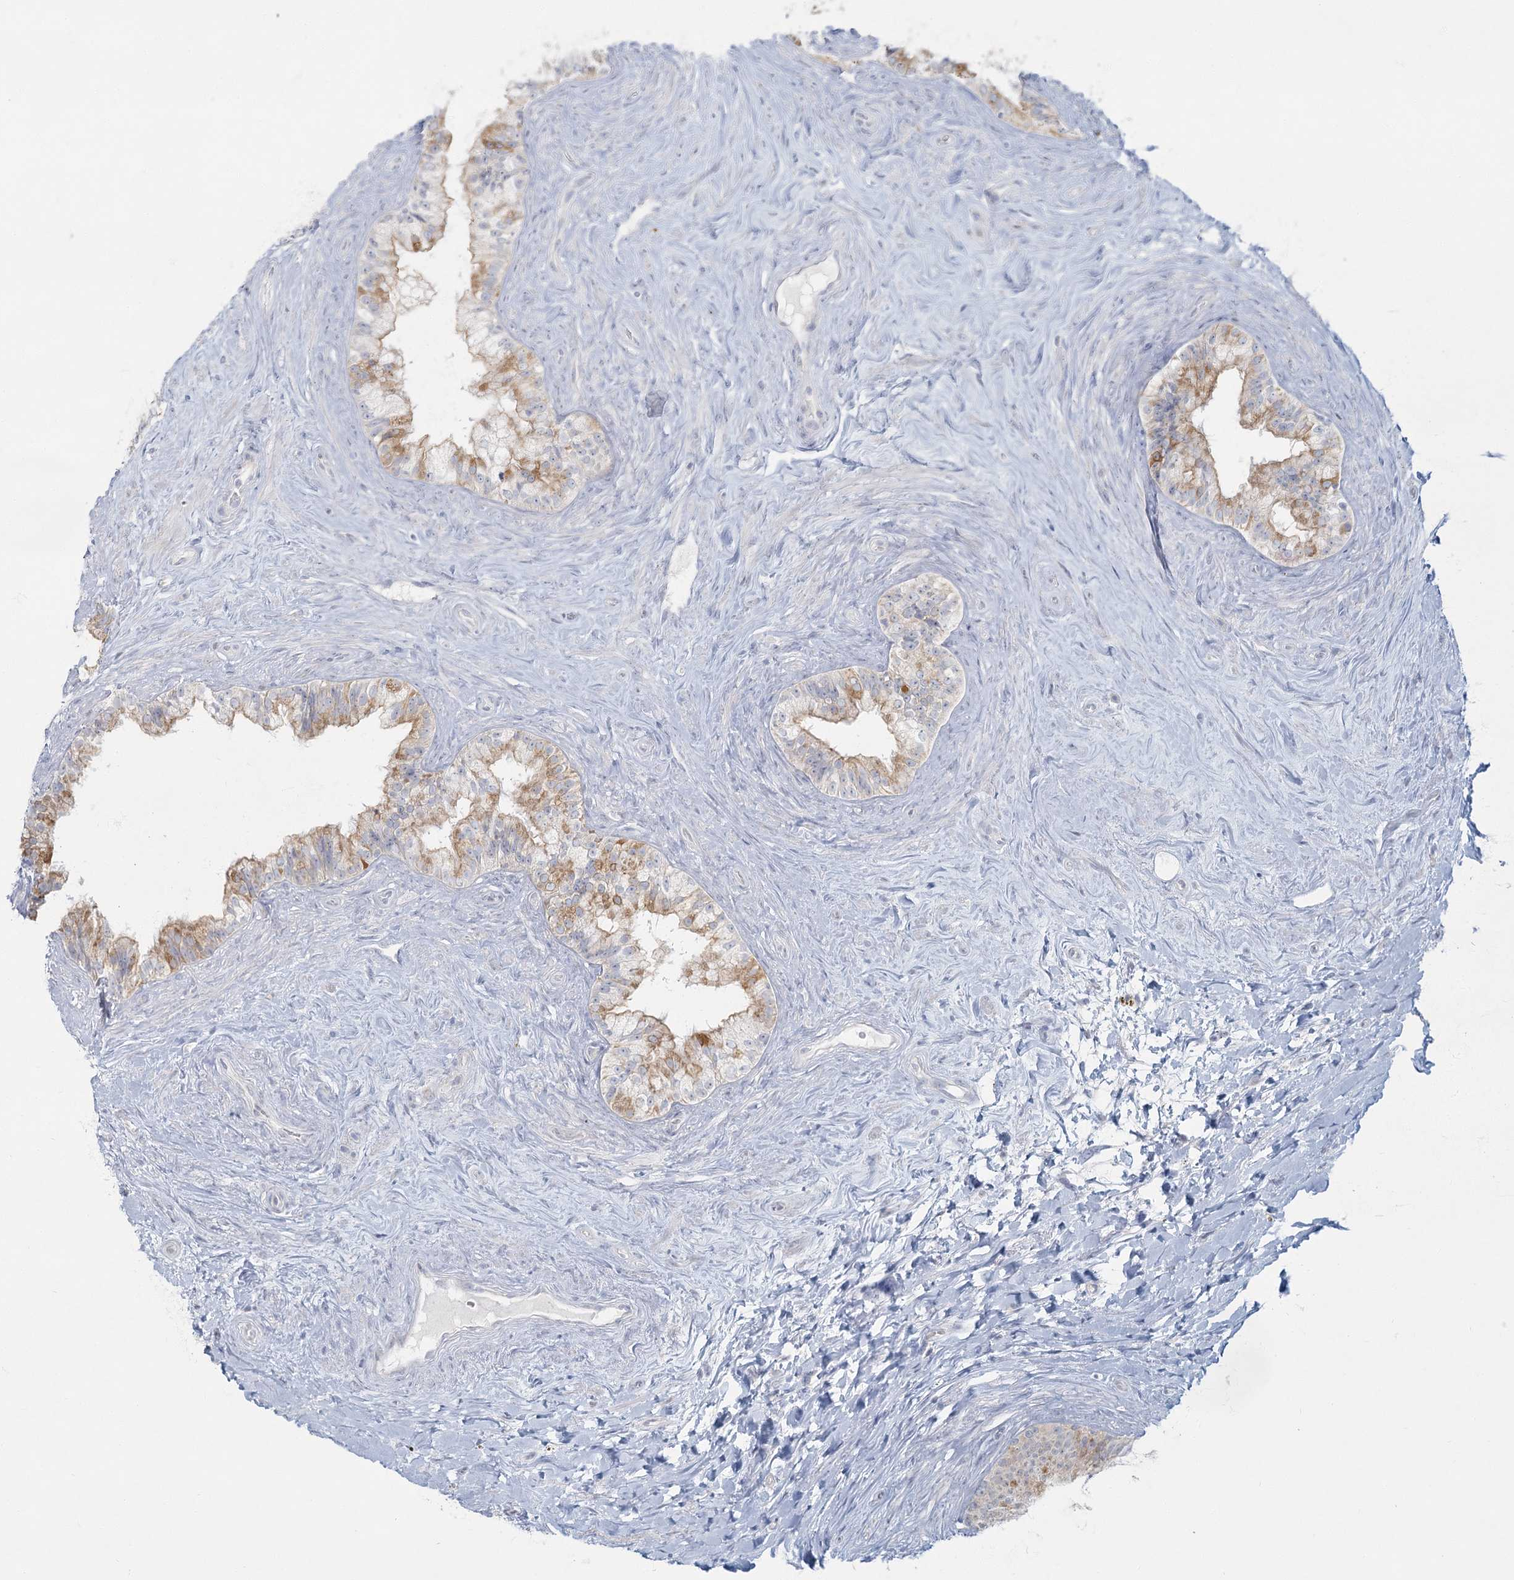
{"staining": {"intensity": "moderate", "quantity": "<25%", "location": "cytoplasmic/membranous"}, "tissue": "epididymis", "cell_type": "Glandular cells", "image_type": "normal", "snomed": [{"axis": "morphology", "description": "Normal tissue, NOS"}, {"axis": "topography", "description": "Epididymis"}], "caption": "Unremarkable epididymis demonstrates moderate cytoplasmic/membranous positivity in about <25% of glandular cells, visualized by immunohistochemistry.", "gene": "FAM110C", "patient": {"sex": "male", "age": 84}}